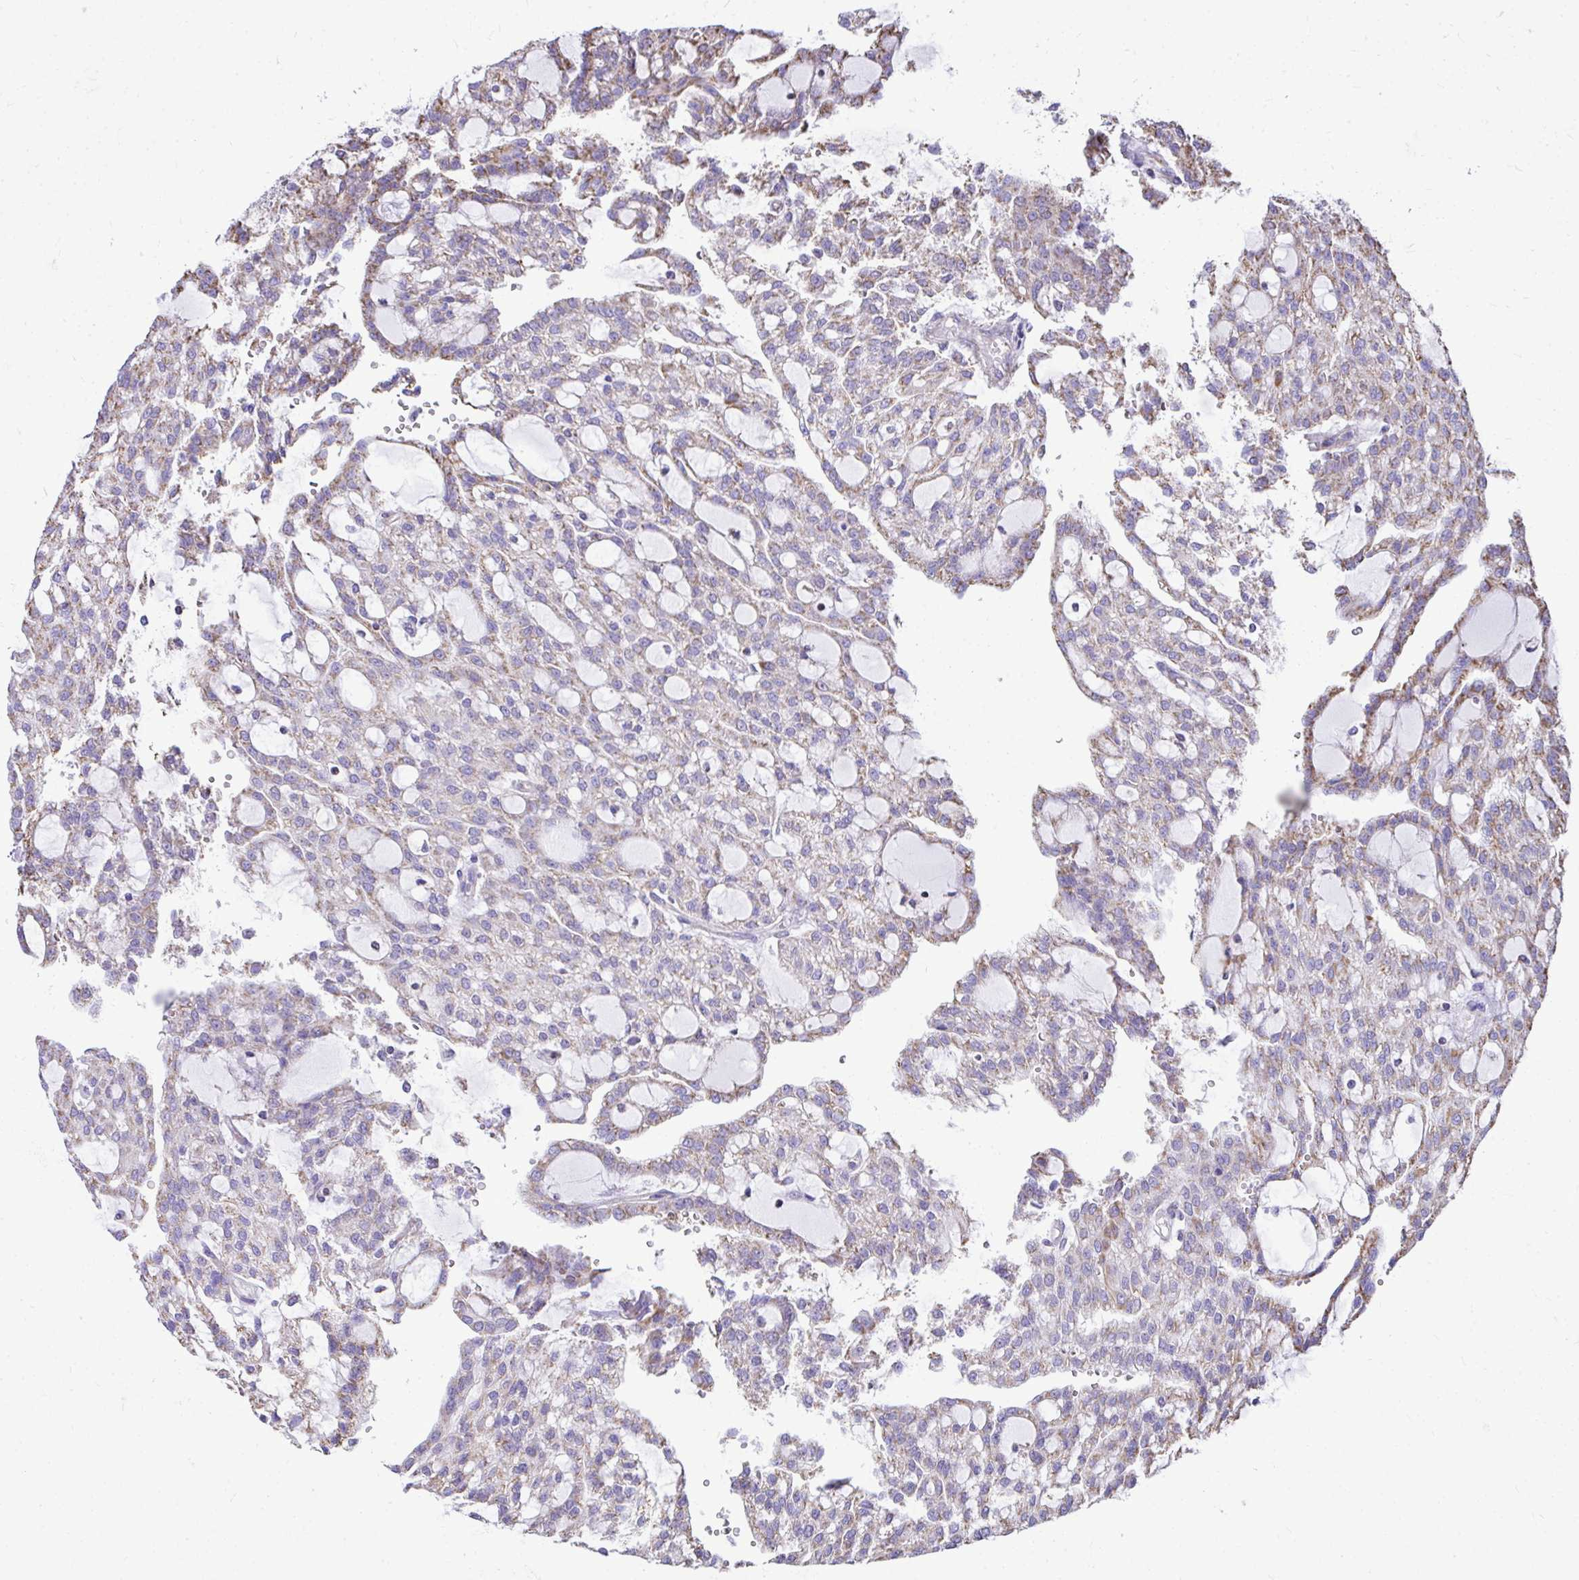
{"staining": {"intensity": "weak", "quantity": "25%-75%", "location": "cytoplasmic/membranous"}, "tissue": "renal cancer", "cell_type": "Tumor cells", "image_type": "cancer", "snomed": [{"axis": "morphology", "description": "Adenocarcinoma, NOS"}, {"axis": "topography", "description": "Kidney"}], "caption": "The immunohistochemical stain labels weak cytoplasmic/membranous expression in tumor cells of renal cancer (adenocarcinoma) tissue.", "gene": "MPZL2", "patient": {"sex": "male", "age": 63}}